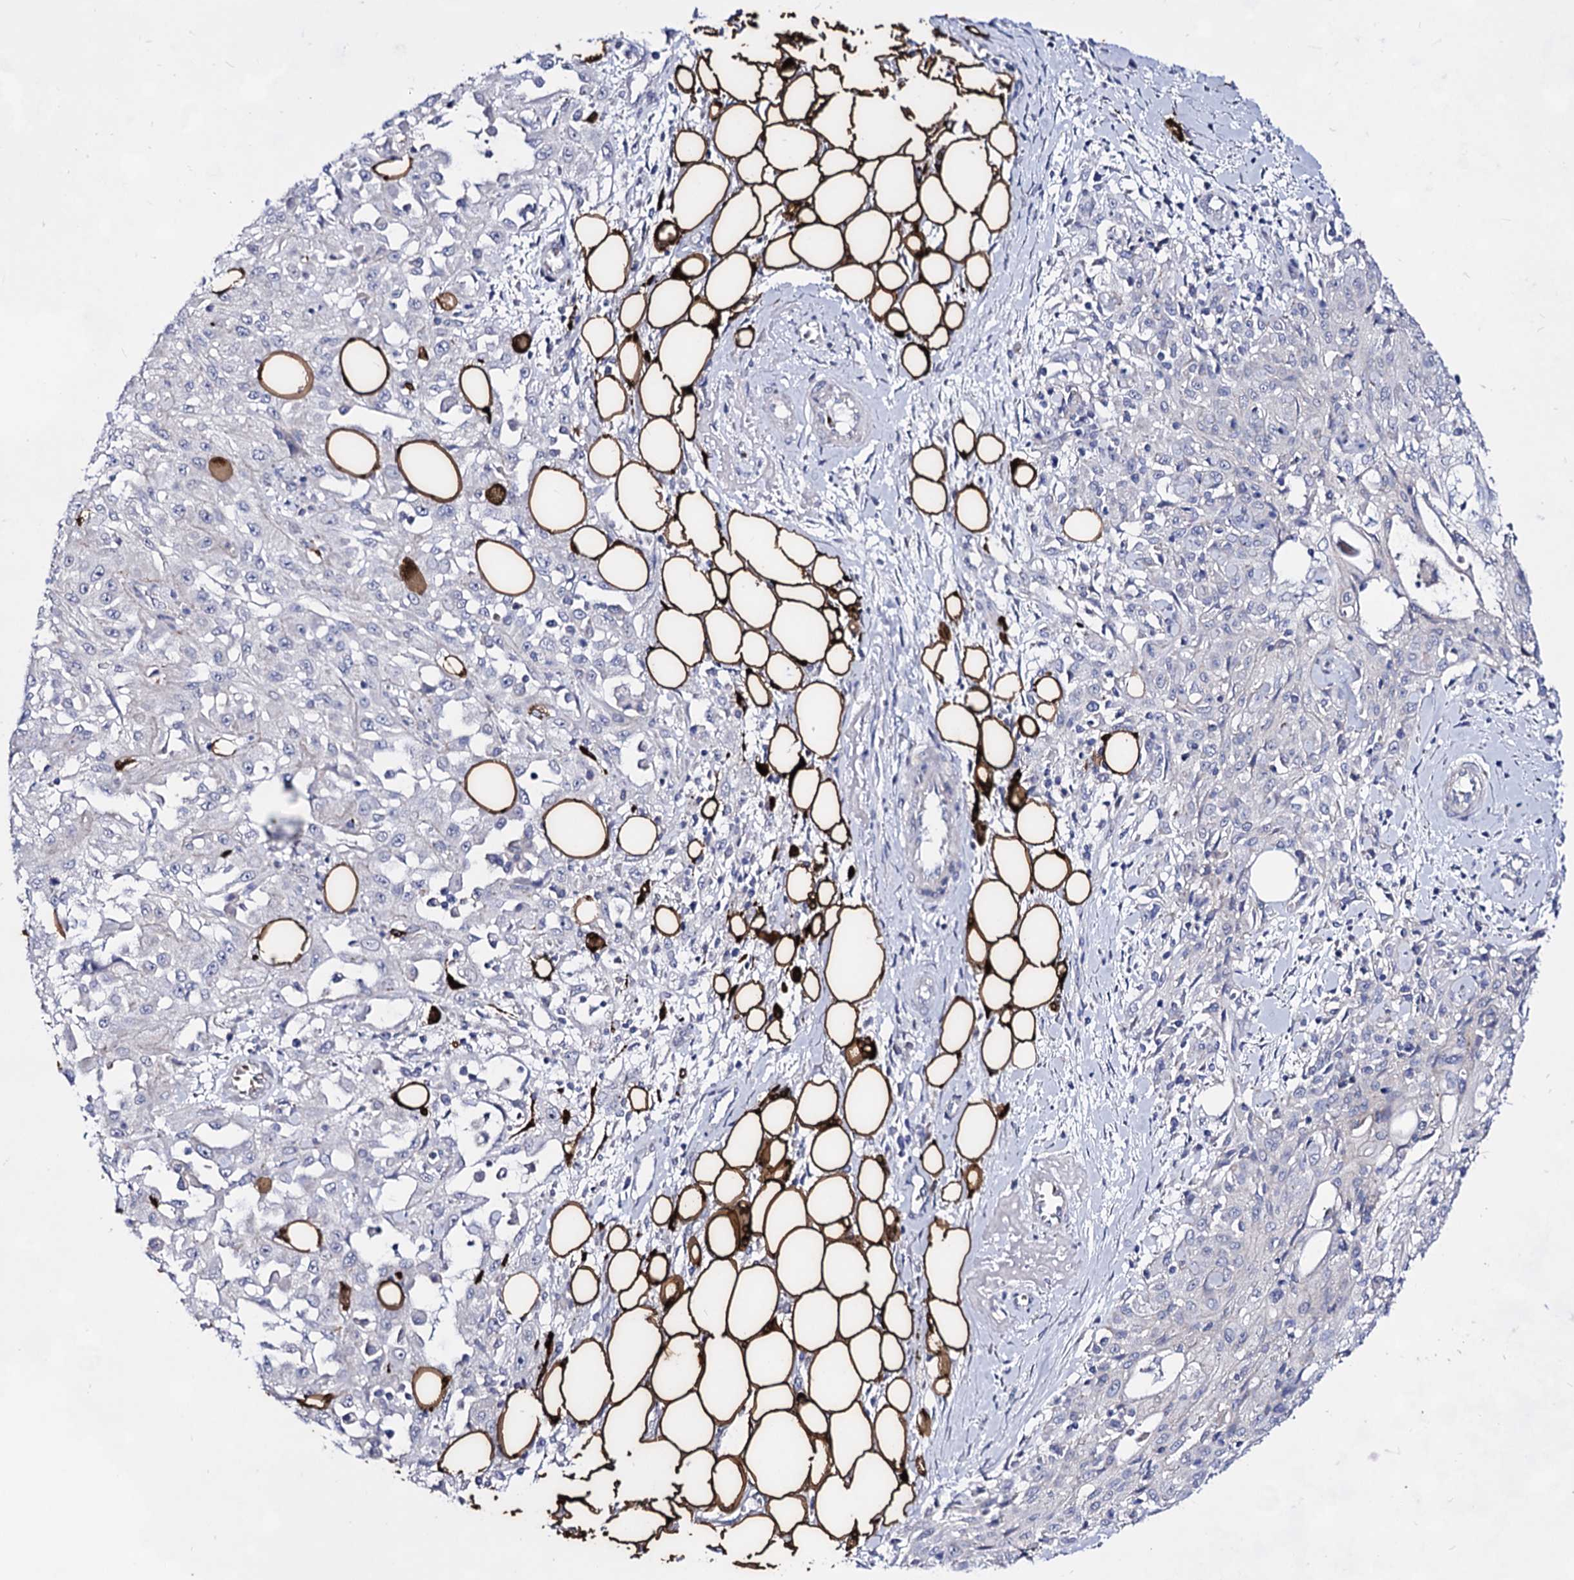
{"staining": {"intensity": "negative", "quantity": "none", "location": "none"}, "tissue": "skin cancer", "cell_type": "Tumor cells", "image_type": "cancer", "snomed": [{"axis": "morphology", "description": "Squamous cell carcinoma, NOS"}, {"axis": "morphology", "description": "Squamous cell carcinoma, metastatic, NOS"}, {"axis": "topography", "description": "Skin"}, {"axis": "topography", "description": "Lymph node"}], "caption": "There is no significant staining in tumor cells of skin squamous cell carcinoma.", "gene": "PLIN1", "patient": {"sex": "male", "age": 75}}